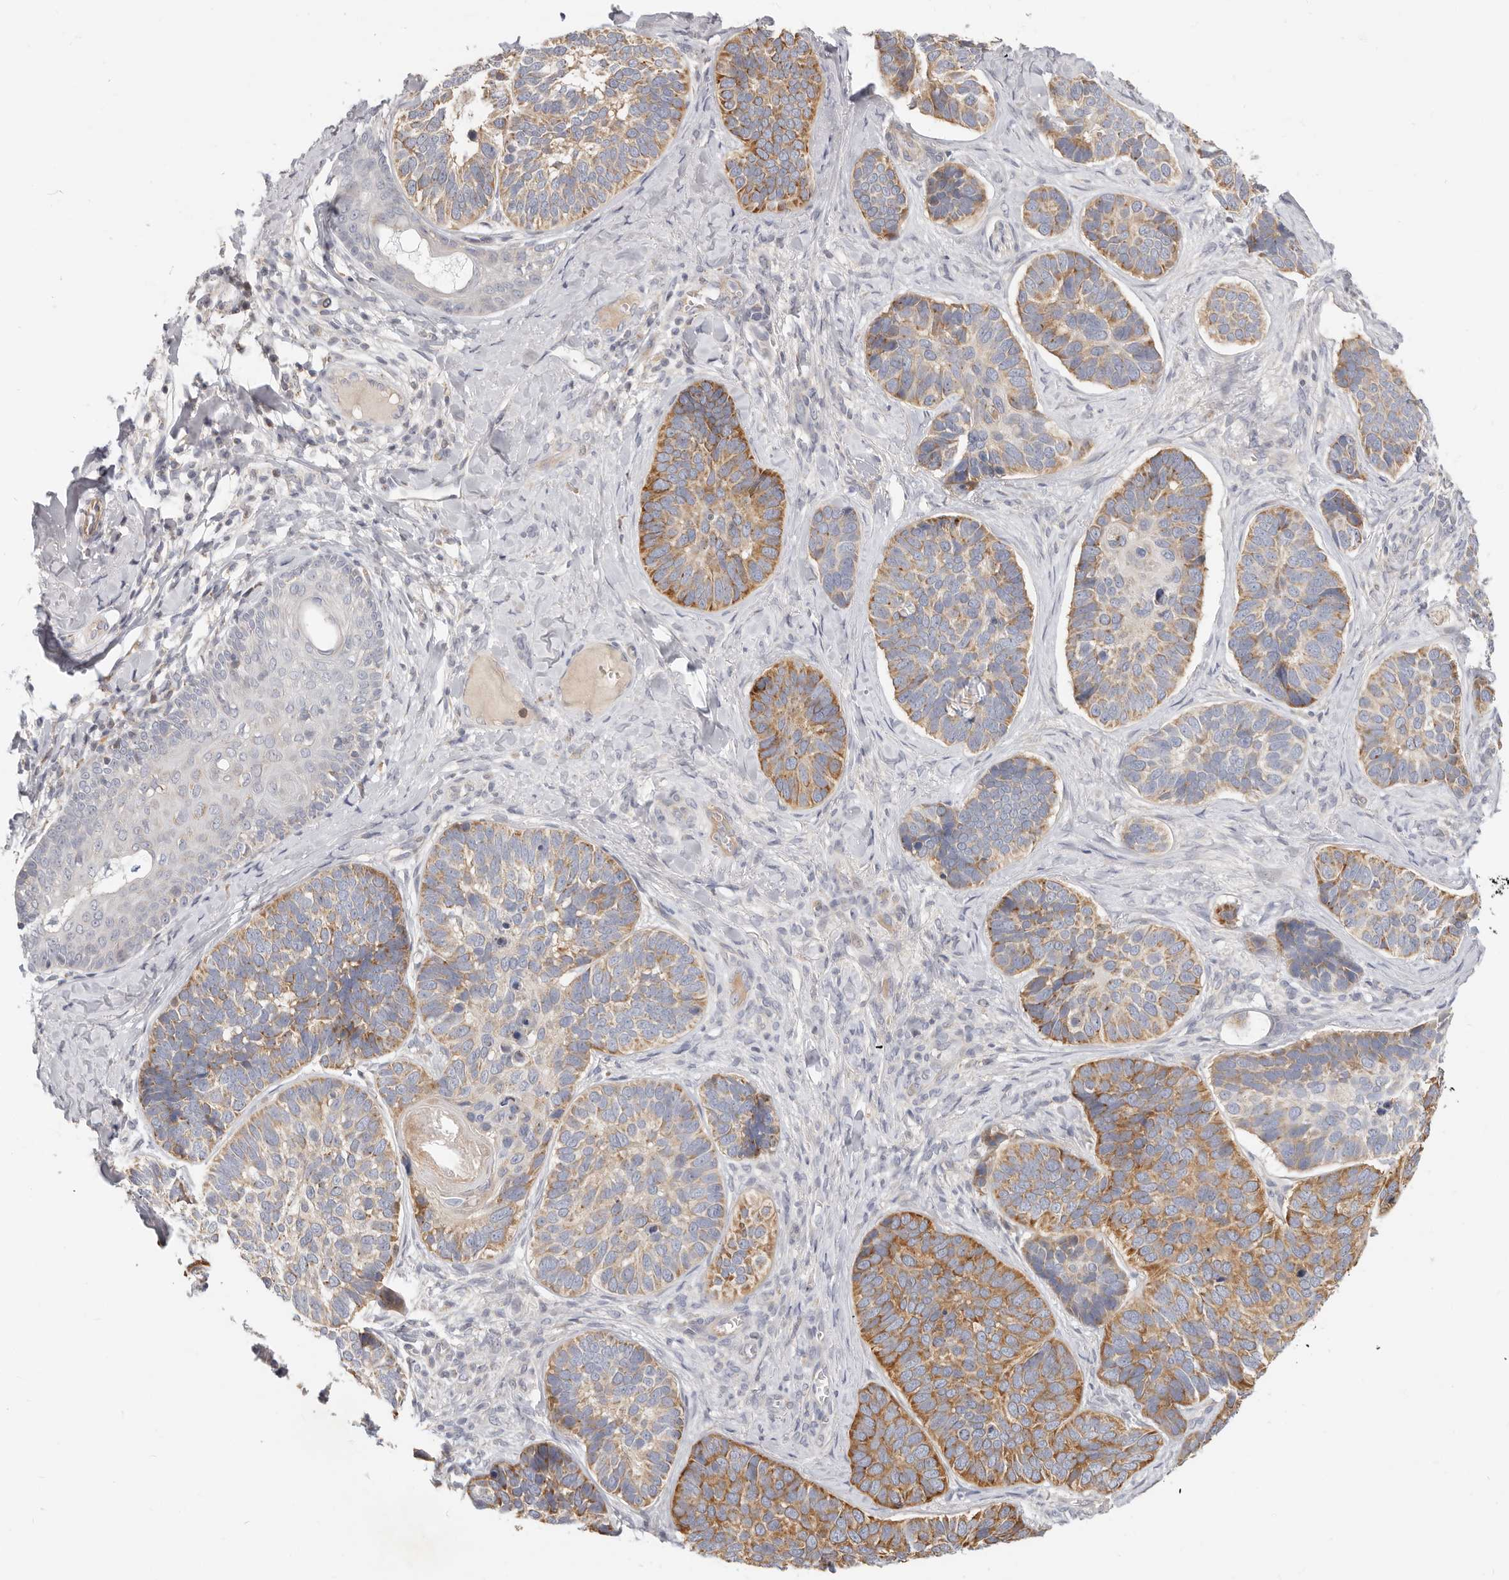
{"staining": {"intensity": "moderate", "quantity": "25%-75%", "location": "cytoplasmic/membranous"}, "tissue": "skin cancer", "cell_type": "Tumor cells", "image_type": "cancer", "snomed": [{"axis": "morphology", "description": "Basal cell carcinoma"}, {"axis": "topography", "description": "Skin"}], "caption": "Immunohistochemistry staining of skin cancer, which displays medium levels of moderate cytoplasmic/membranous positivity in about 25%-75% of tumor cells indicating moderate cytoplasmic/membranous protein expression. The staining was performed using DAB (brown) for protein detection and nuclei were counterstained in hematoxylin (blue).", "gene": "TFB2M", "patient": {"sex": "male", "age": 62}}